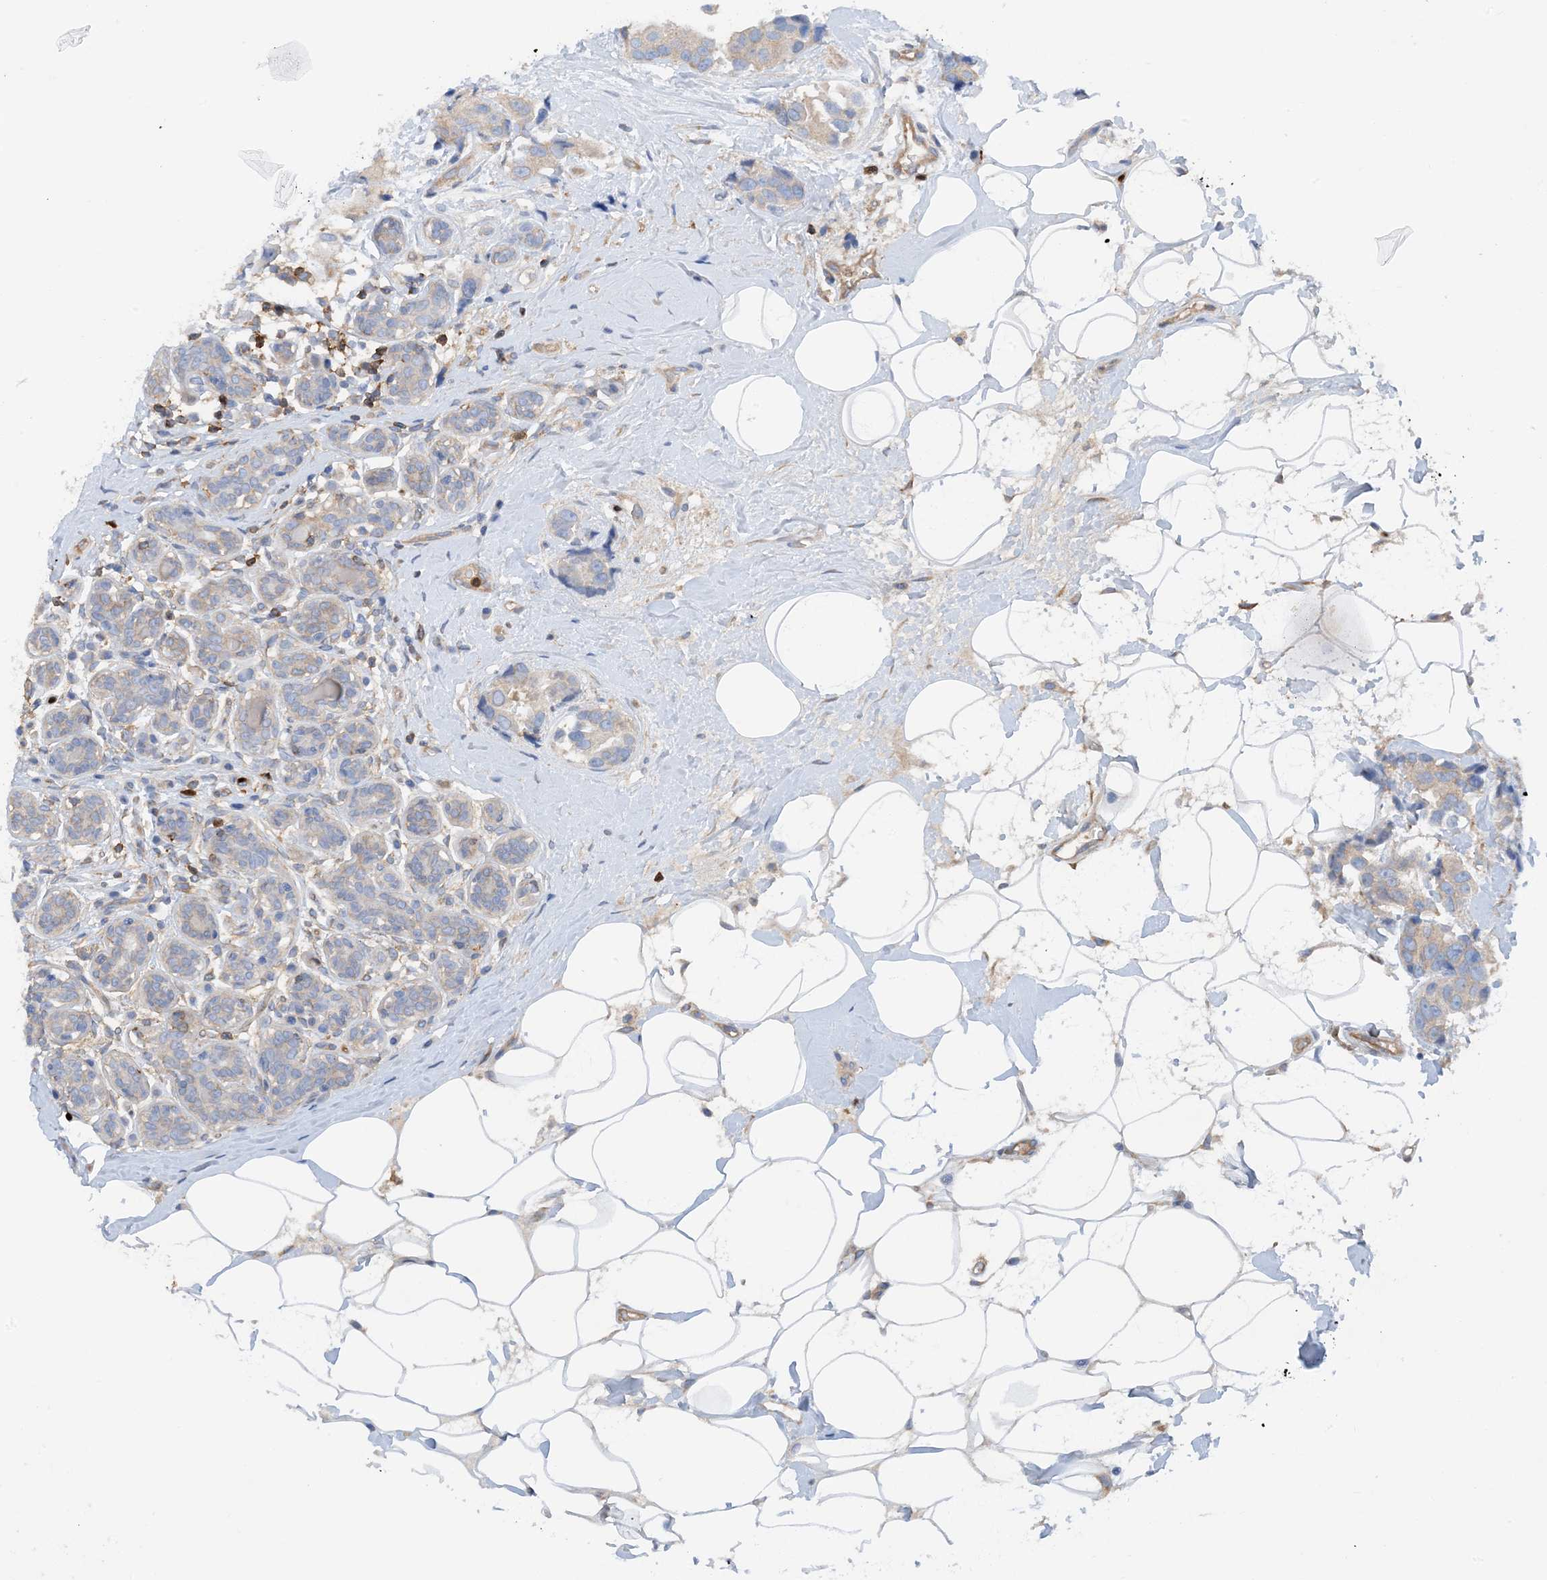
{"staining": {"intensity": "negative", "quantity": "none", "location": "none"}, "tissue": "breast cancer", "cell_type": "Tumor cells", "image_type": "cancer", "snomed": [{"axis": "morphology", "description": "Normal tissue, NOS"}, {"axis": "morphology", "description": "Duct carcinoma"}, {"axis": "topography", "description": "Breast"}], "caption": "This is an immunohistochemistry (IHC) histopathology image of human breast intraductal carcinoma. There is no expression in tumor cells.", "gene": "PHACTR2", "patient": {"sex": "female", "age": 39}}